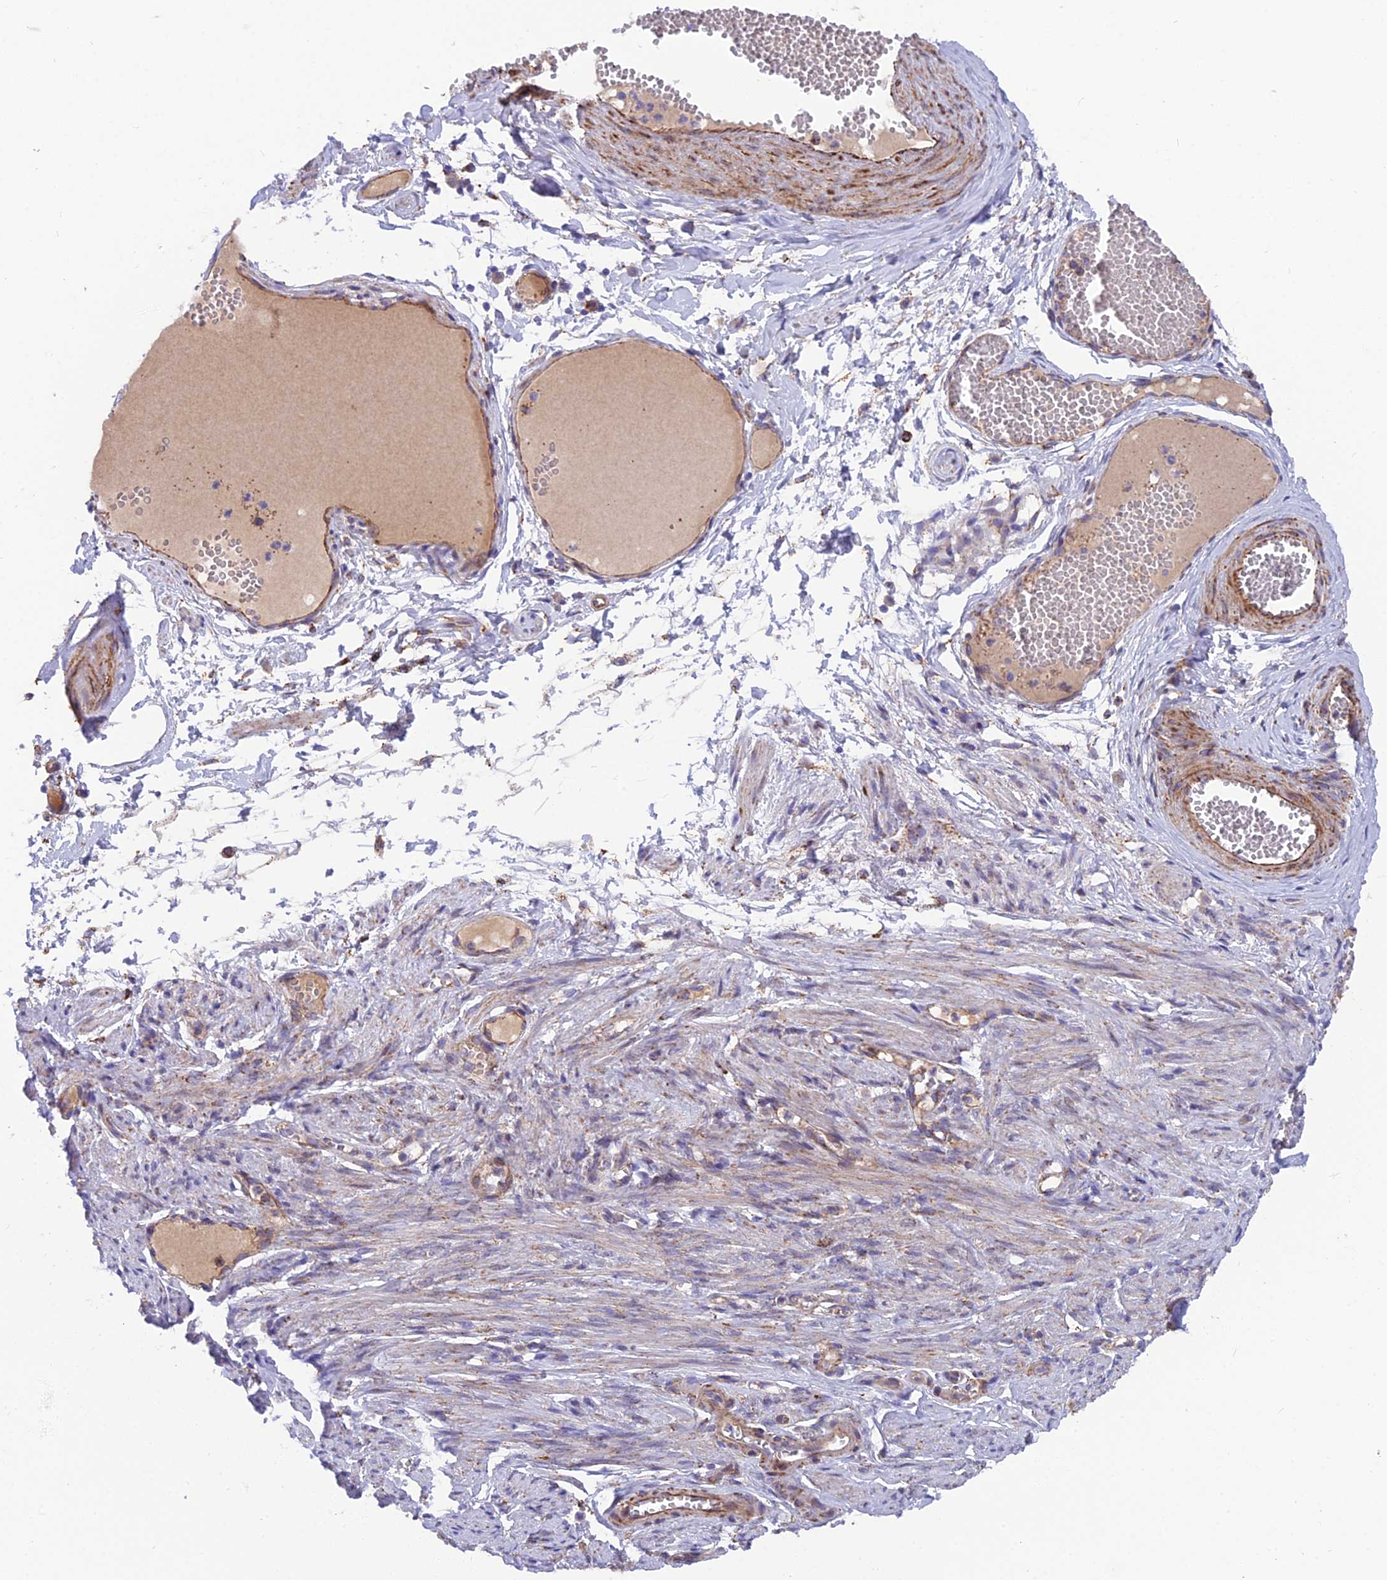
{"staining": {"intensity": "moderate", "quantity": ">75%", "location": "cytoplasmic/membranous"}, "tissue": "adipose tissue", "cell_type": "Adipocytes", "image_type": "normal", "snomed": [{"axis": "morphology", "description": "Normal tissue, NOS"}, {"axis": "topography", "description": "Smooth muscle"}, {"axis": "topography", "description": "Peripheral nerve tissue"}], "caption": "Protein expression analysis of normal adipose tissue exhibits moderate cytoplasmic/membranous staining in about >75% of adipocytes. The staining was performed using DAB, with brown indicating positive protein expression. Nuclei are stained blue with hematoxylin.", "gene": "TIGD6", "patient": {"sex": "female", "age": 39}}